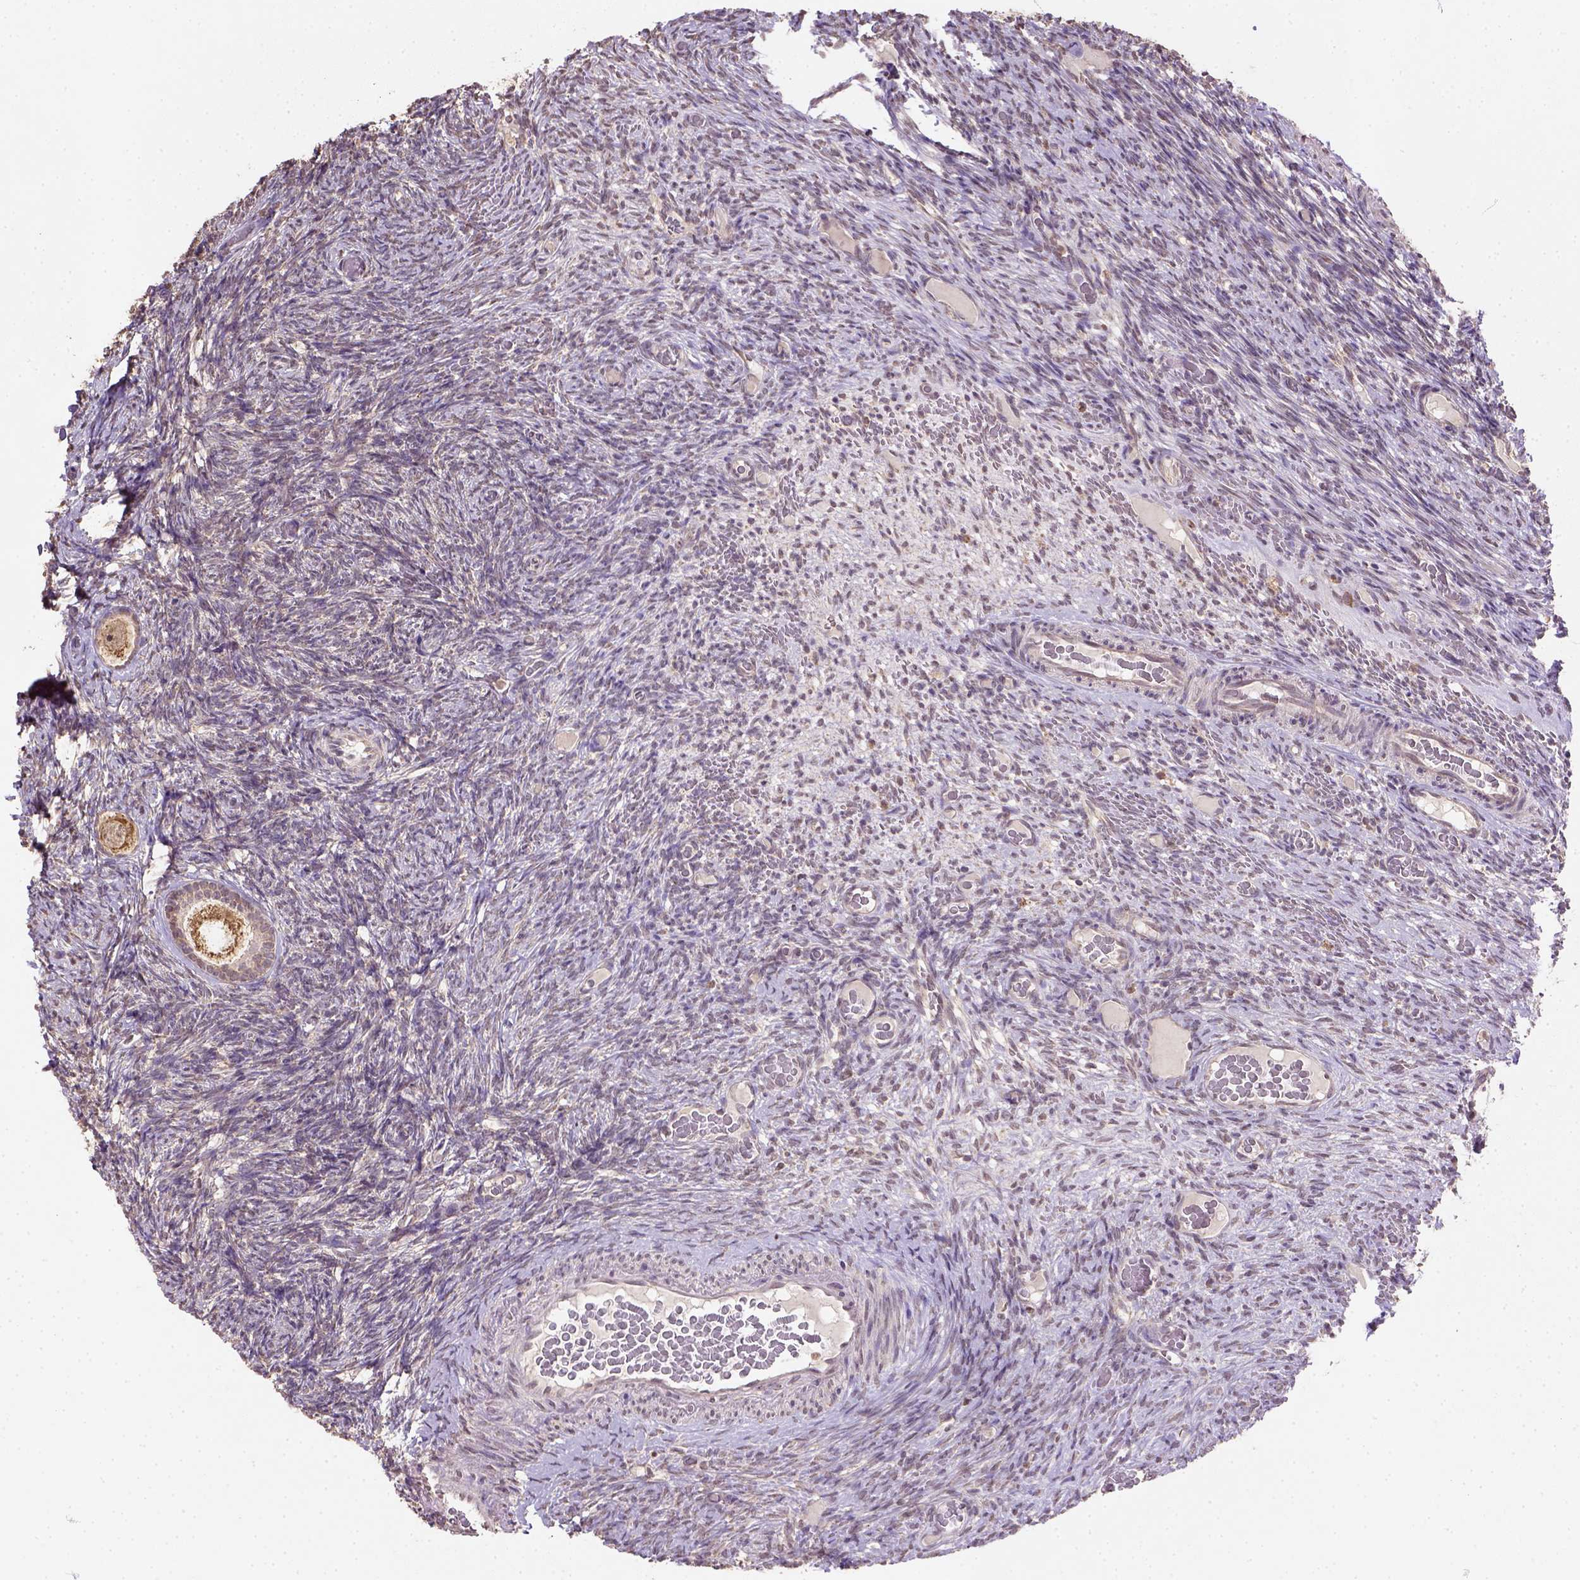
{"staining": {"intensity": "moderate", "quantity": ">75%", "location": "cytoplasmic/membranous"}, "tissue": "ovary", "cell_type": "Follicle cells", "image_type": "normal", "snomed": [{"axis": "morphology", "description": "Normal tissue, NOS"}, {"axis": "topography", "description": "Ovary"}], "caption": "Moderate cytoplasmic/membranous staining is present in about >75% of follicle cells in benign ovary. (DAB IHC, brown staining for protein, blue staining for nuclei).", "gene": "NUDT10", "patient": {"sex": "female", "age": 34}}